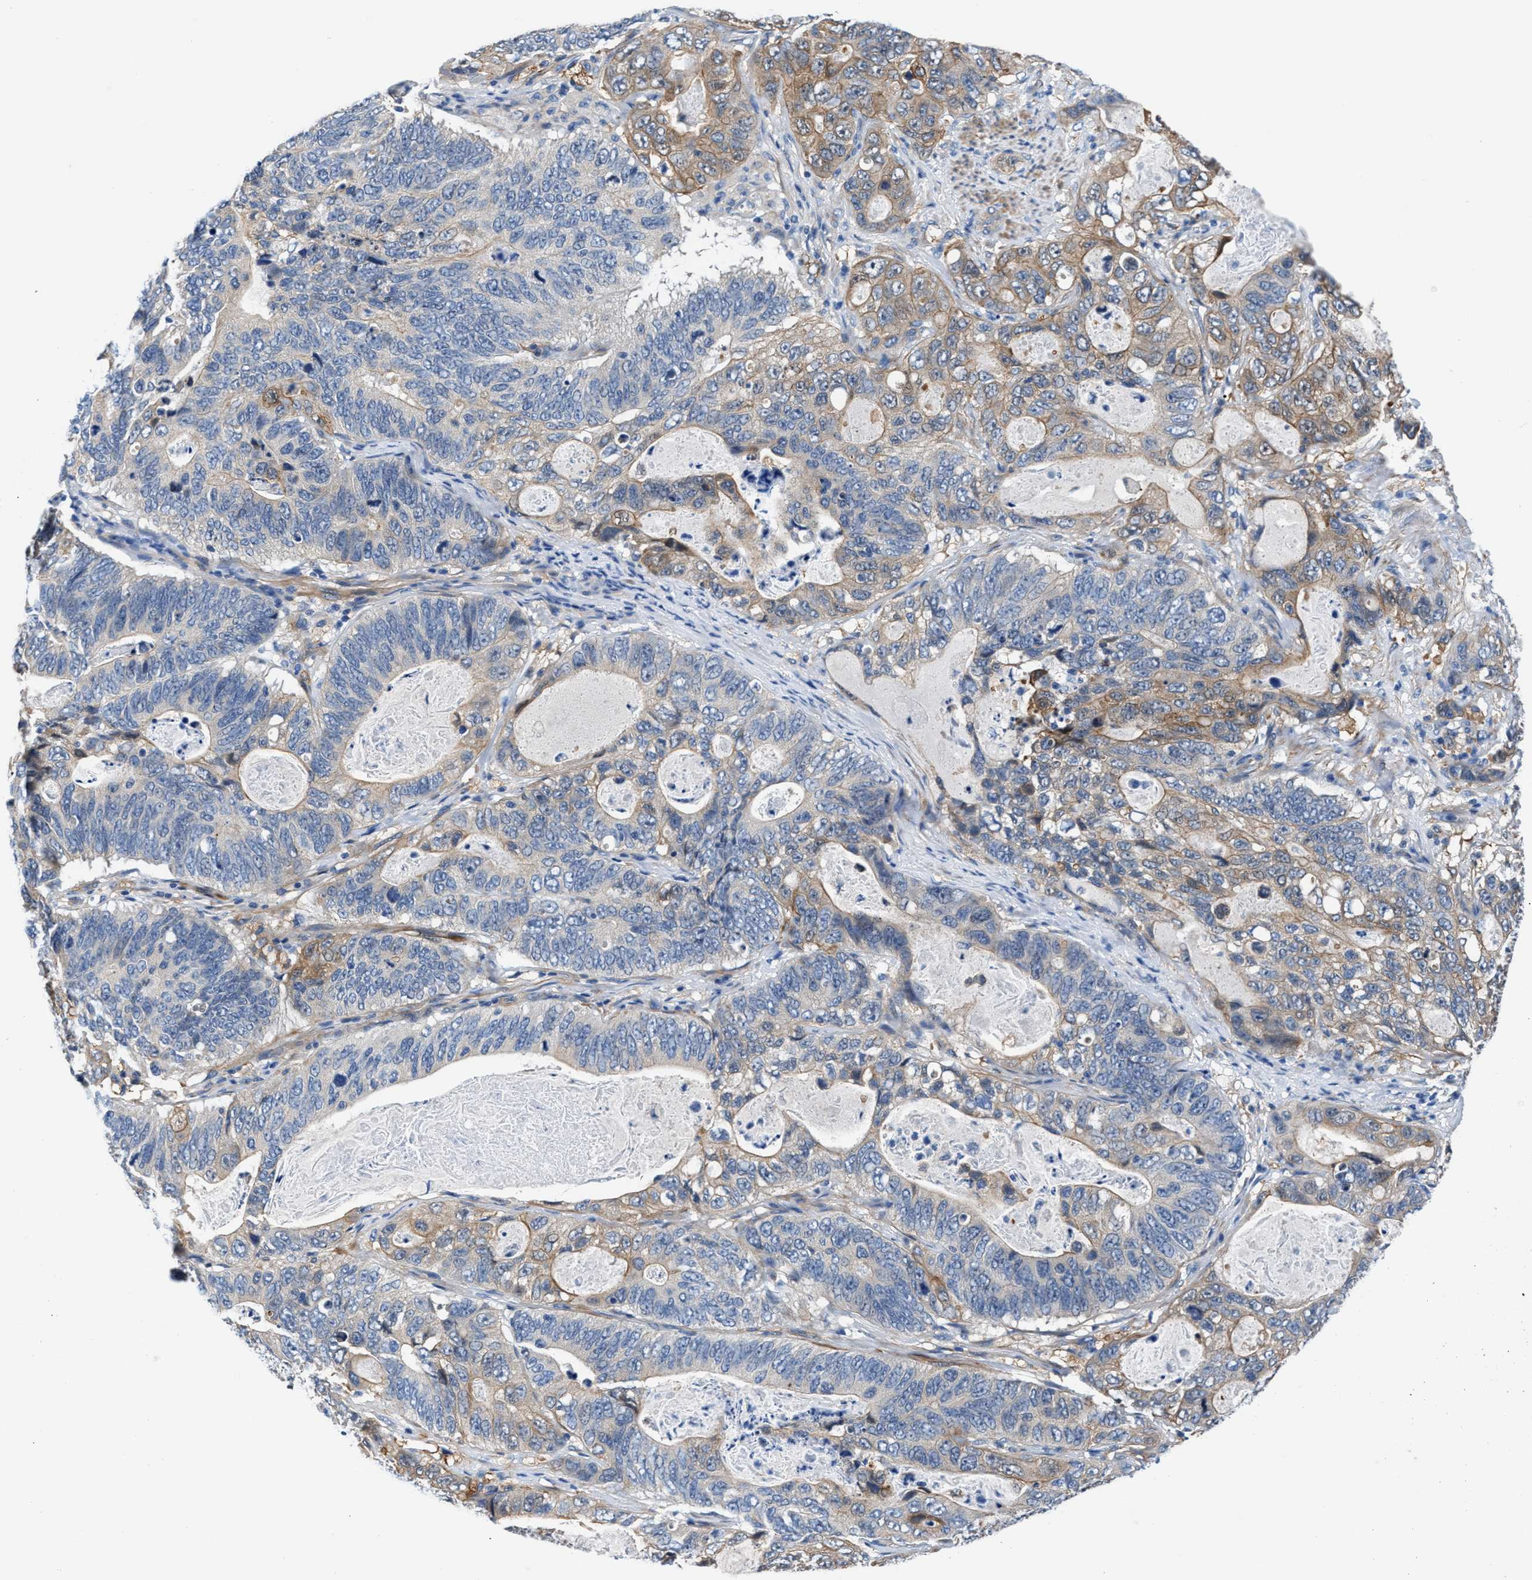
{"staining": {"intensity": "moderate", "quantity": "25%-75%", "location": "cytoplasmic/membranous"}, "tissue": "stomach cancer", "cell_type": "Tumor cells", "image_type": "cancer", "snomed": [{"axis": "morphology", "description": "Normal tissue, NOS"}, {"axis": "morphology", "description": "Adenocarcinoma, NOS"}, {"axis": "topography", "description": "Stomach"}], "caption": "Immunohistochemical staining of human stomach adenocarcinoma displays medium levels of moderate cytoplasmic/membranous staining in about 25%-75% of tumor cells. Immunohistochemistry stains the protein of interest in brown and the nuclei are stained blue.", "gene": "PARG", "patient": {"sex": "female", "age": 89}}